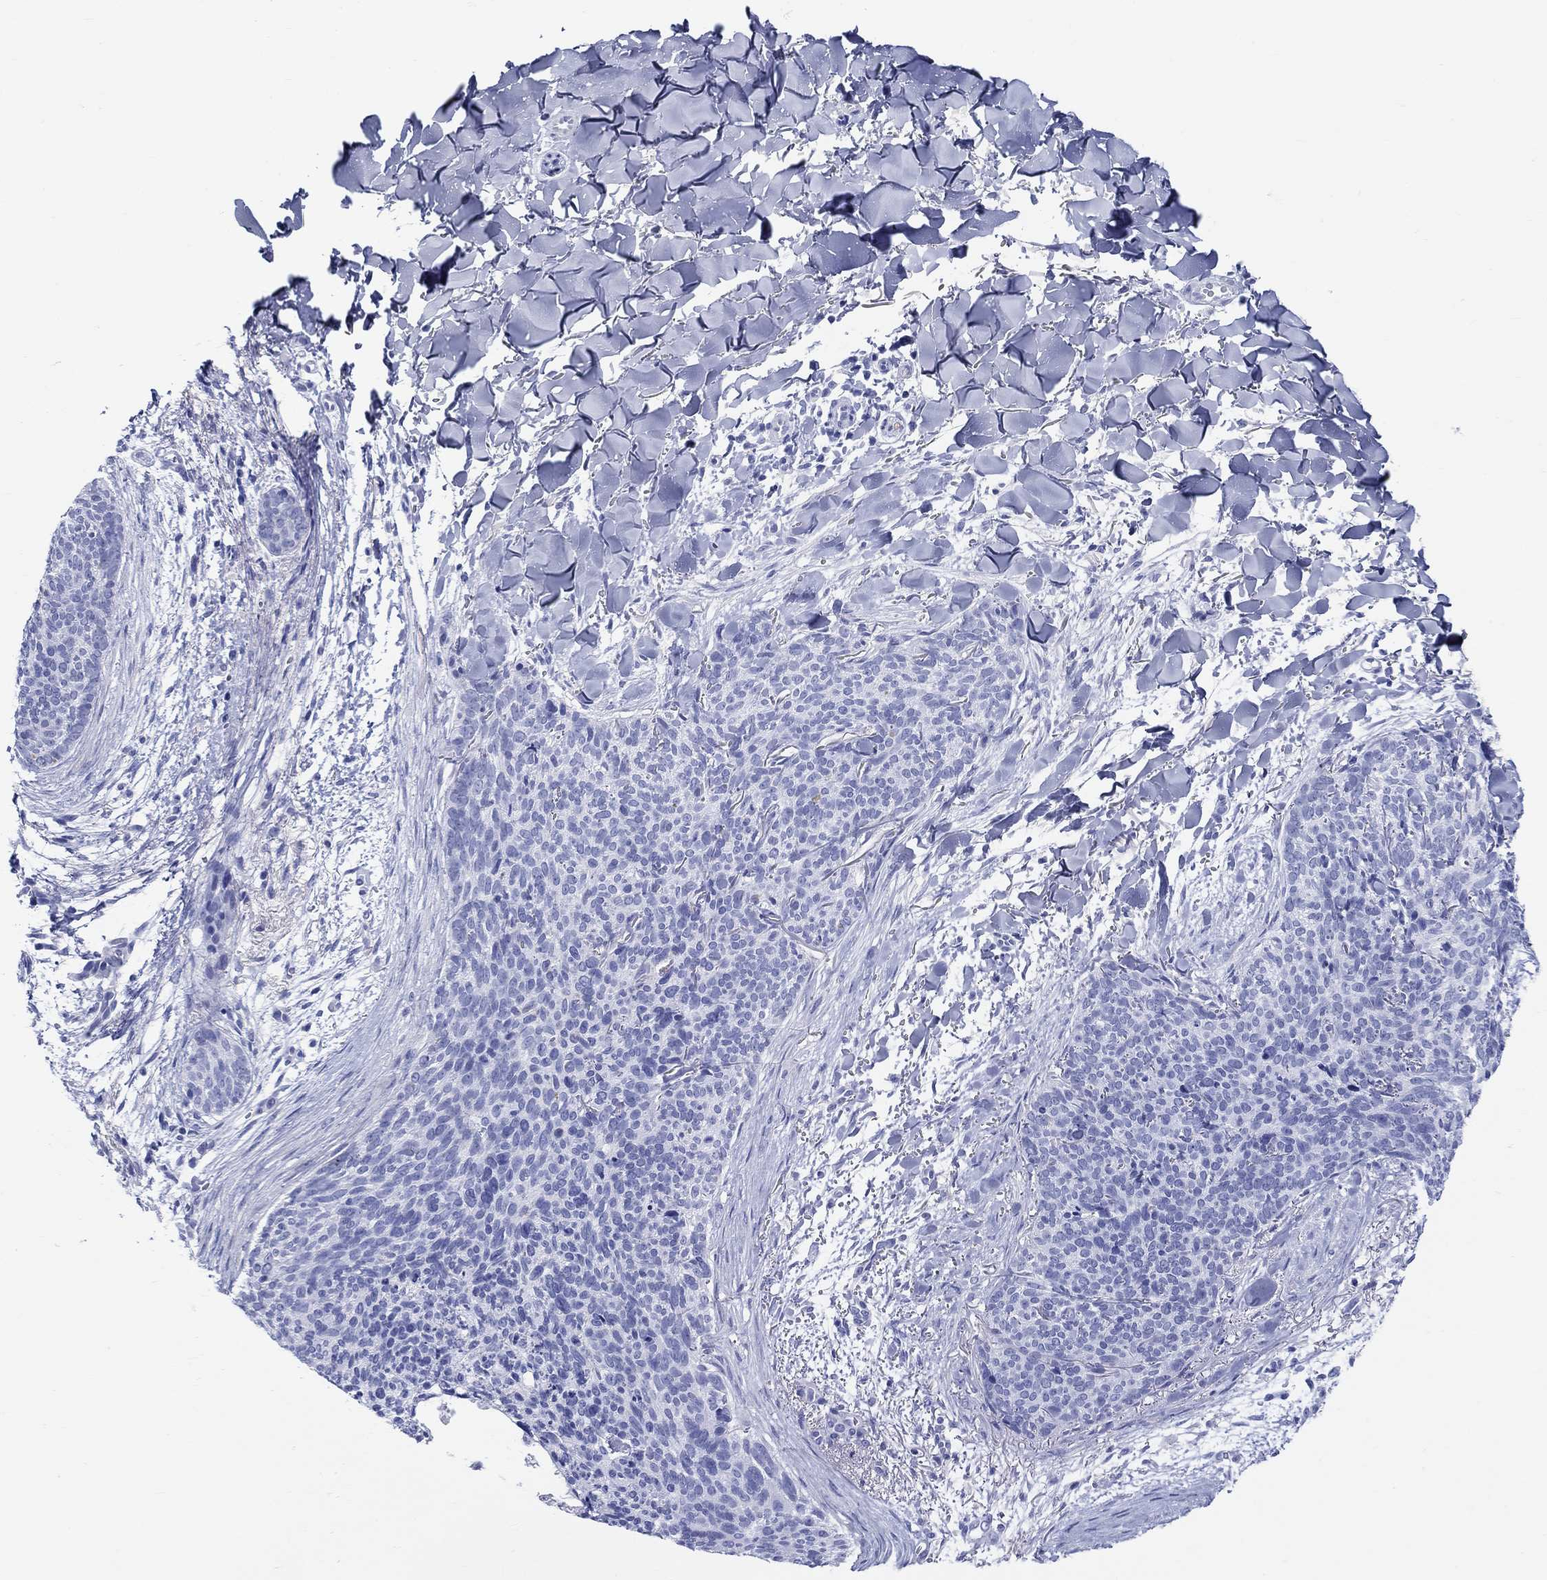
{"staining": {"intensity": "negative", "quantity": "none", "location": "none"}, "tissue": "skin cancer", "cell_type": "Tumor cells", "image_type": "cancer", "snomed": [{"axis": "morphology", "description": "Basal cell carcinoma"}, {"axis": "topography", "description": "Skin"}], "caption": "High power microscopy micrograph of an IHC photomicrograph of skin cancer (basal cell carcinoma), revealing no significant staining in tumor cells.", "gene": "CRYGS", "patient": {"sex": "male", "age": 64}}